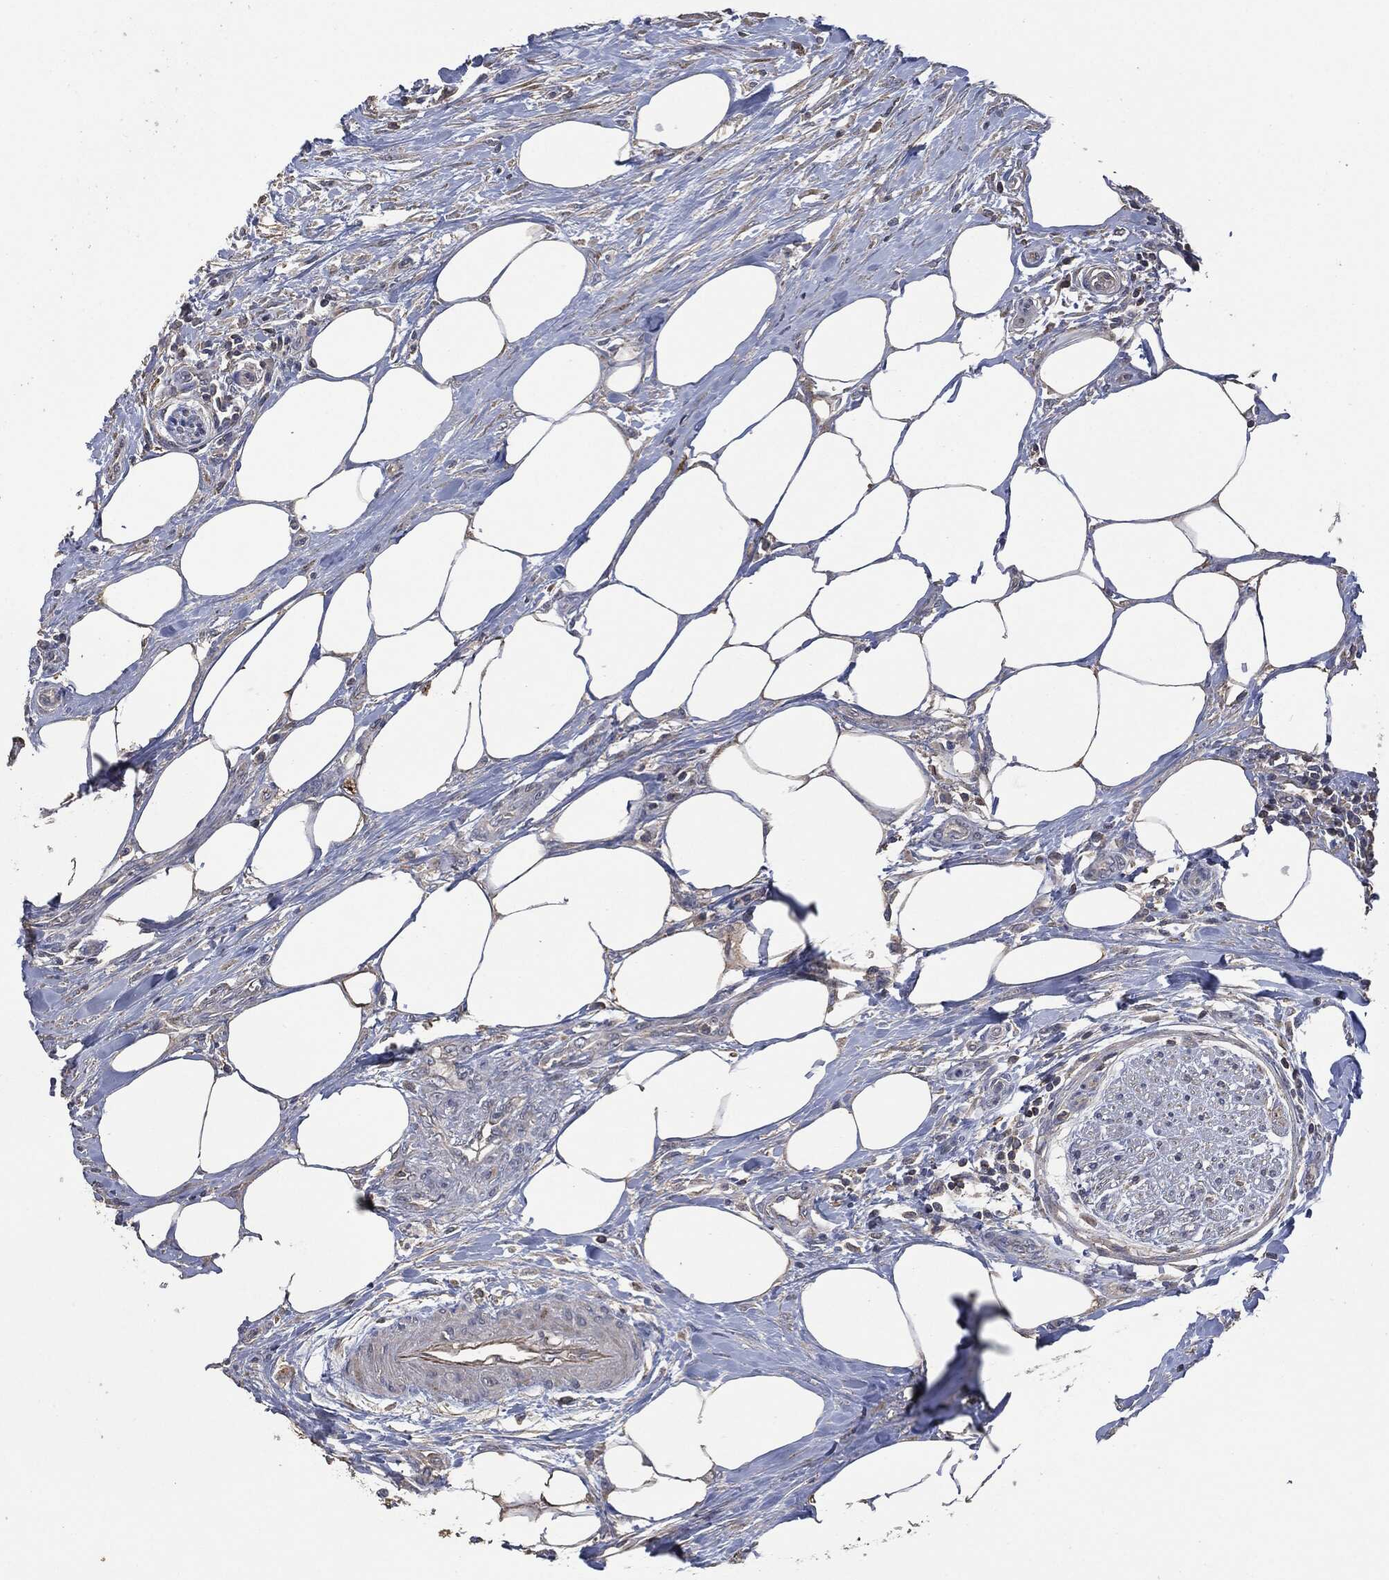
{"staining": {"intensity": "negative", "quantity": "none", "location": "none"}, "tissue": "urothelial cancer", "cell_type": "Tumor cells", "image_type": "cancer", "snomed": [{"axis": "morphology", "description": "Urothelial carcinoma, High grade"}, {"axis": "topography", "description": "Urinary bladder"}], "caption": "Immunohistochemistry of human urothelial cancer demonstrates no positivity in tumor cells.", "gene": "MSLN", "patient": {"sex": "male", "age": 35}}